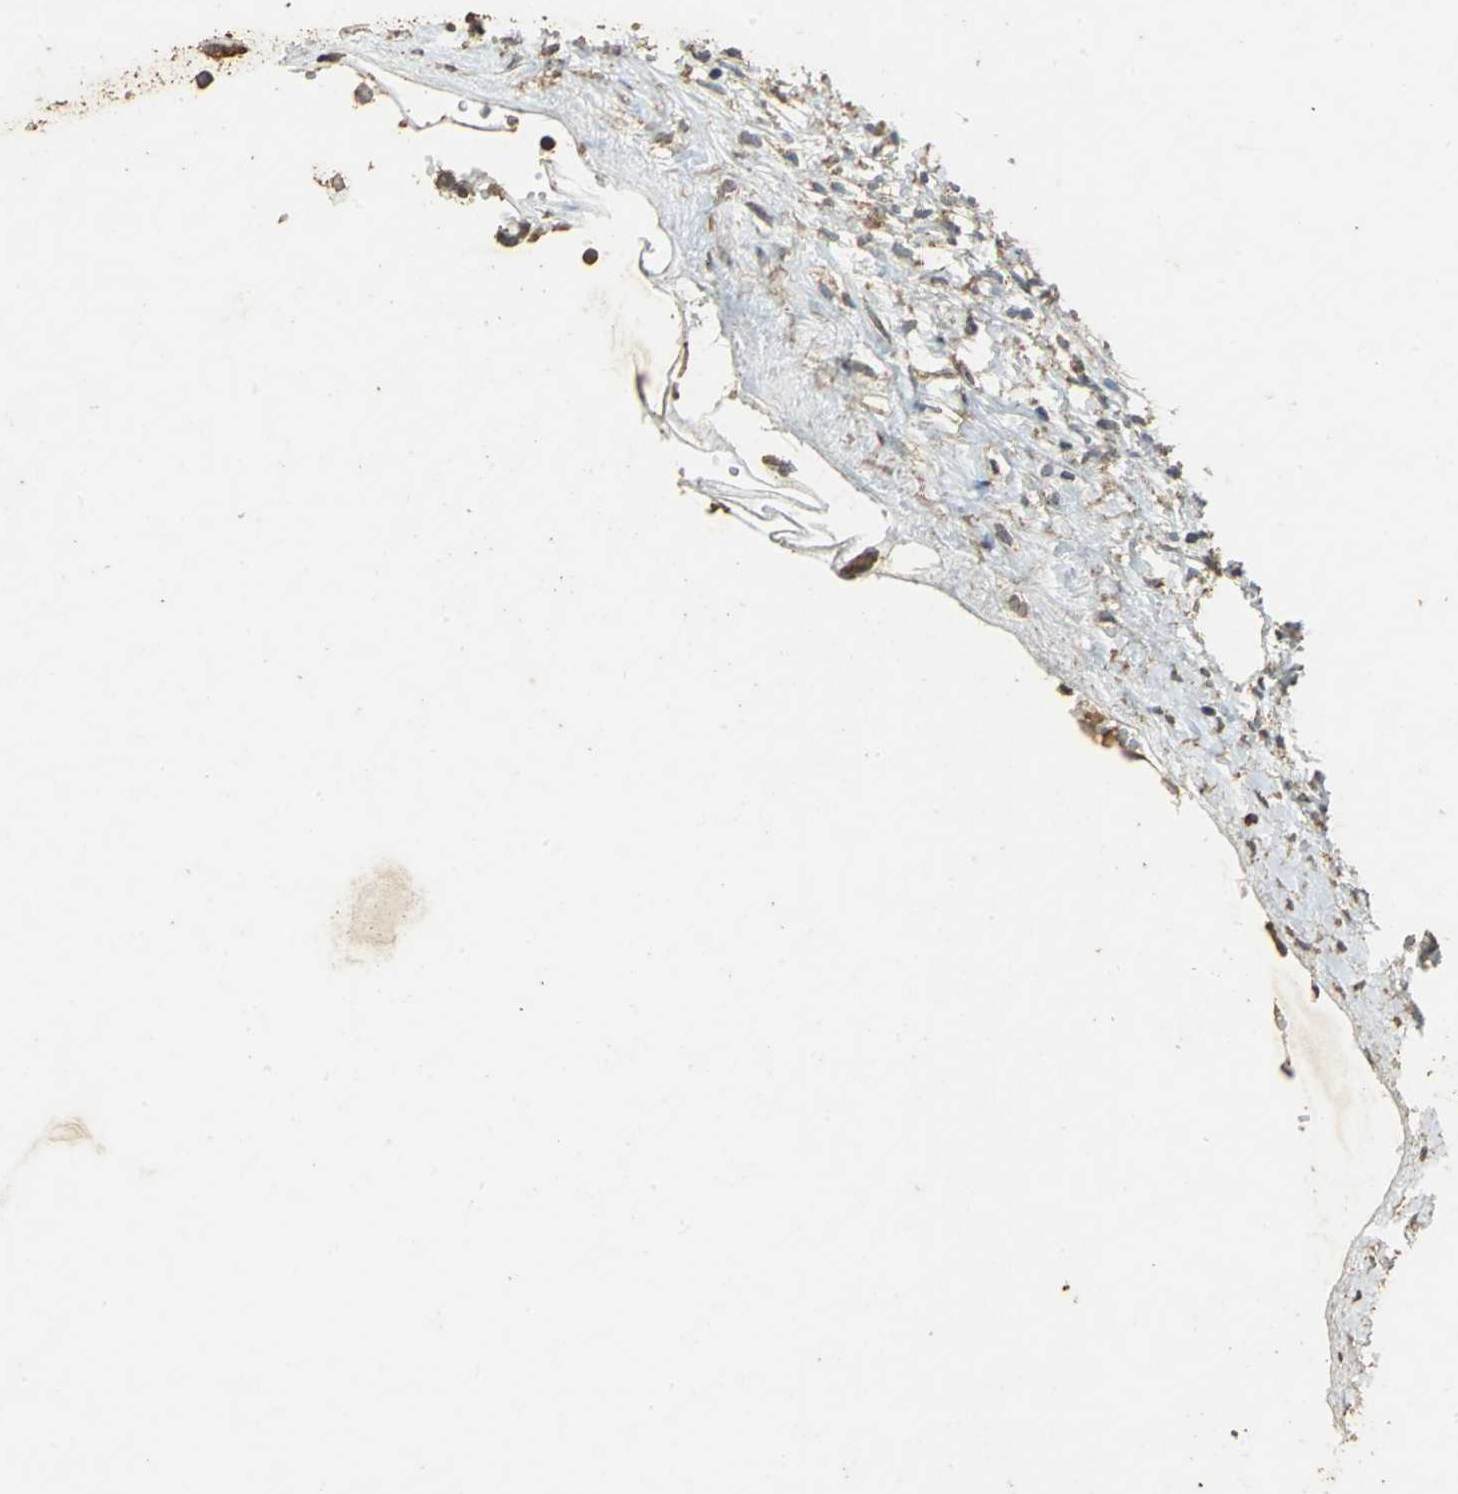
{"staining": {"intensity": "weak", "quantity": "<25%", "location": "cytoplasmic/membranous"}, "tissue": "ovary", "cell_type": "Ovarian stroma cells", "image_type": "normal", "snomed": [{"axis": "morphology", "description": "Normal tissue, NOS"}, {"axis": "topography", "description": "Ovary"}], "caption": "Immunohistochemistry of unremarkable ovary reveals no expression in ovarian stroma cells. The staining was performed using DAB to visualize the protein expression in brown, while the nuclei were stained in blue with hematoxylin (Magnification: 20x).", "gene": "ACSL4", "patient": {"sex": "female", "age": 35}}